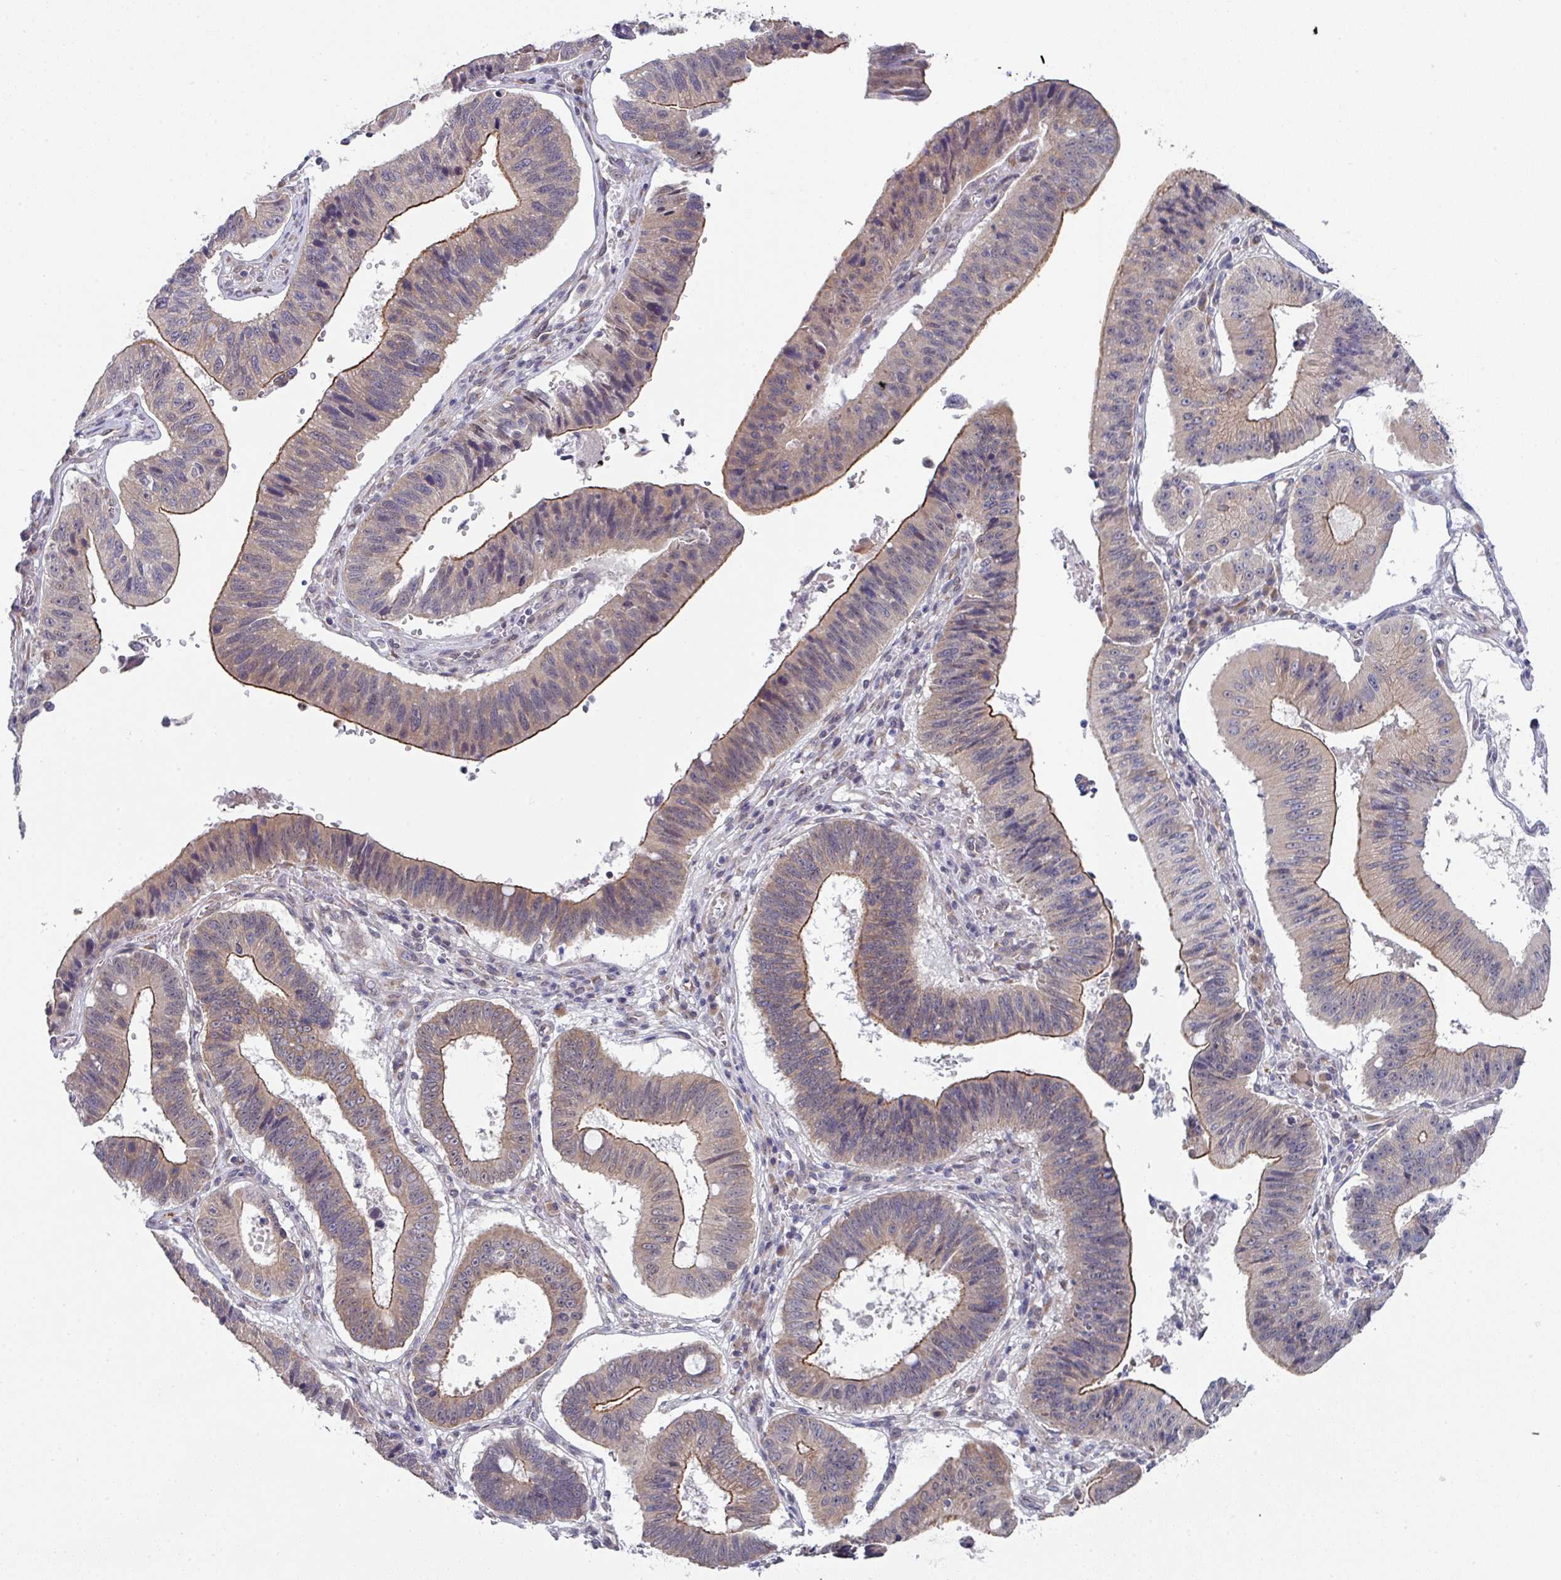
{"staining": {"intensity": "moderate", "quantity": "25%-75%", "location": "cytoplasmic/membranous"}, "tissue": "stomach cancer", "cell_type": "Tumor cells", "image_type": "cancer", "snomed": [{"axis": "morphology", "description": "Adenocarcinoma, NOS"}, {"axis": "topography", "description": "Stomach"}], "caption": "This is an image of immunohistochemistry staining of stomach adenocarcinoma, which shows moderate staining in the cytoplasmic/membranous of tumor cells.", "gene": "TMED5", "patient": {"sex": "male", "age": 59}}